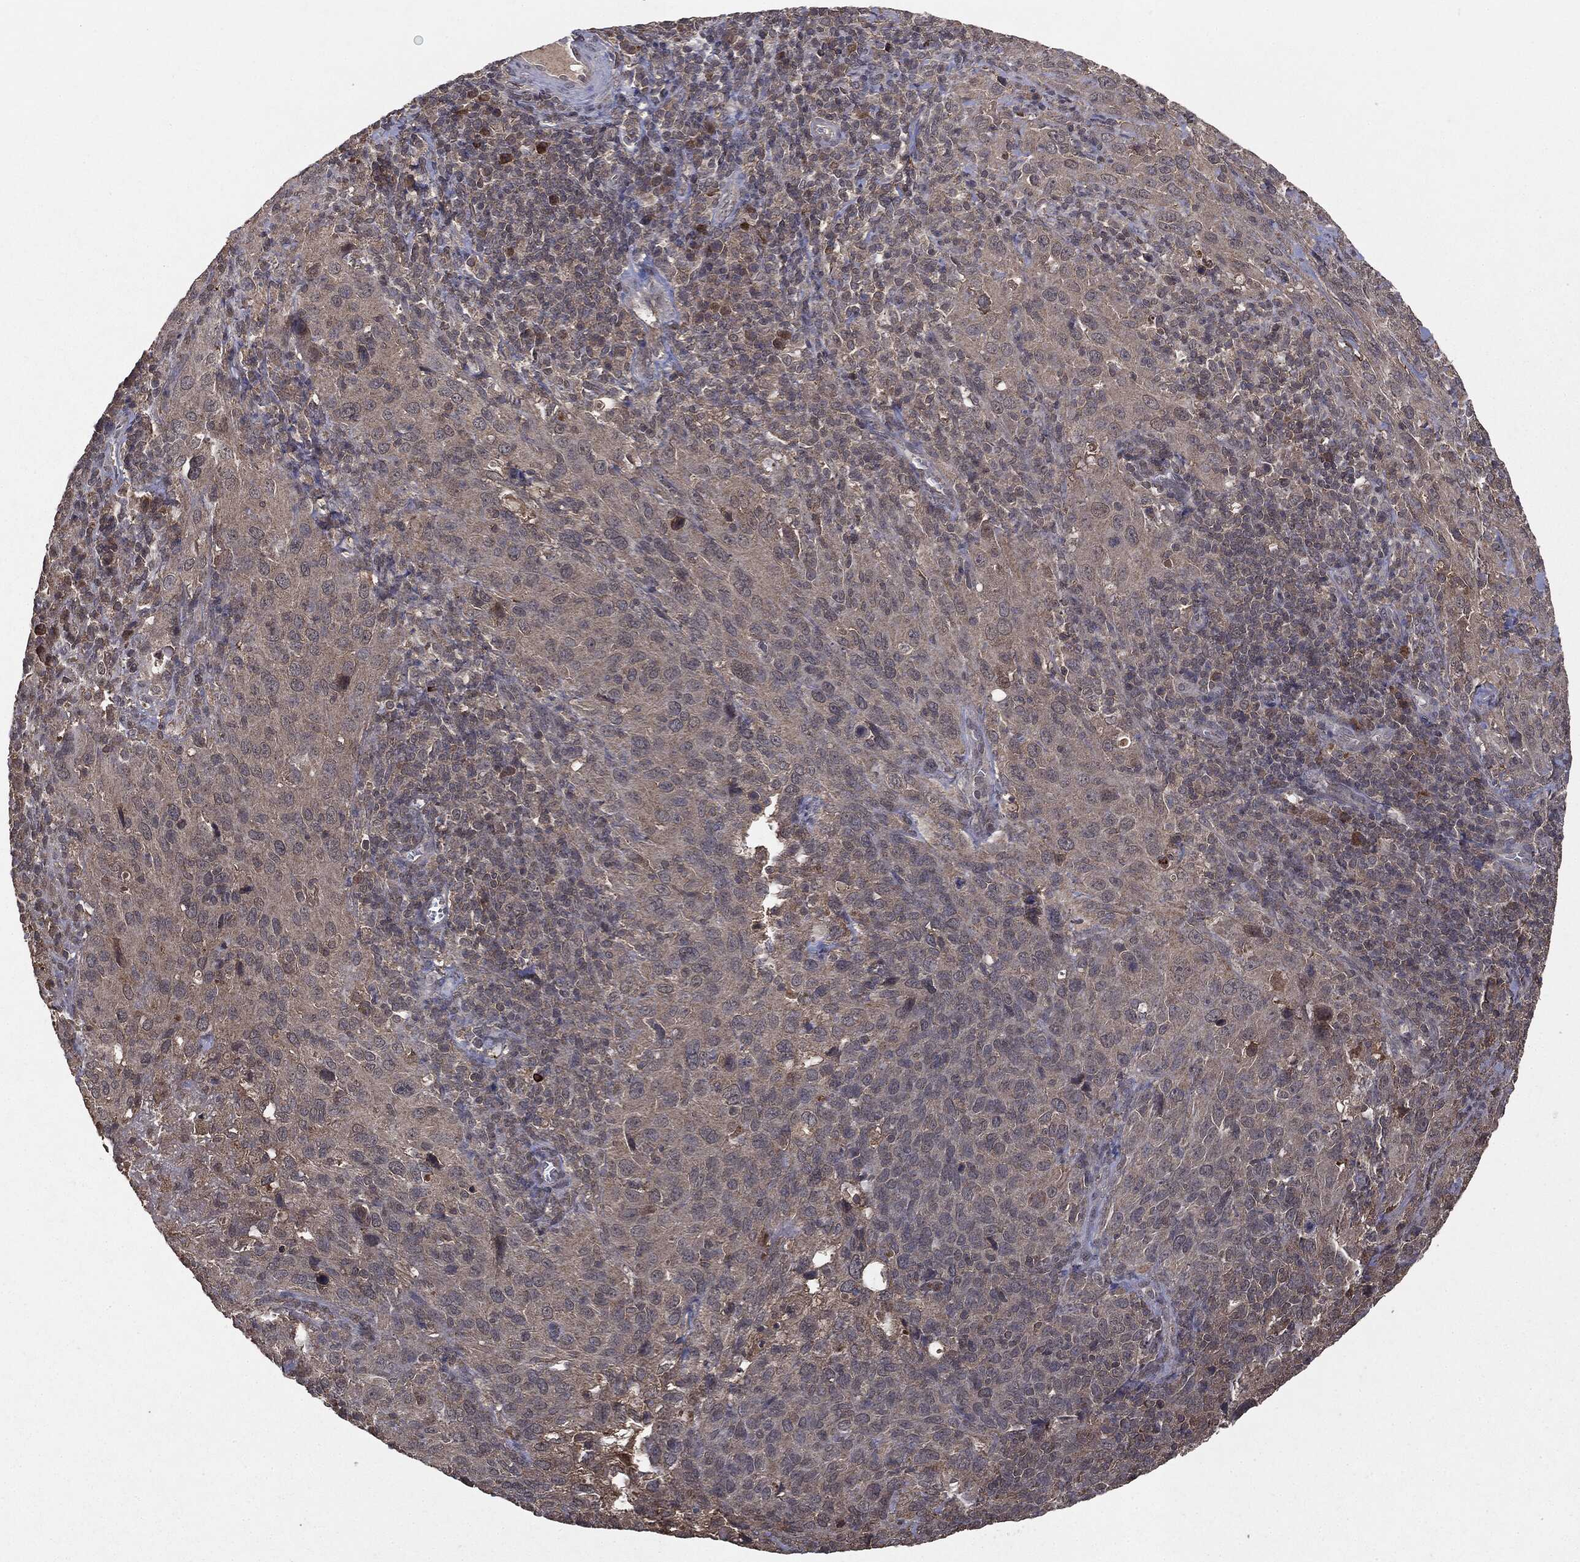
{"staining": {"intensity": "negative", "quantity": "none", "location": "none"}, "tissue": "cervical cancer", "cell_type": "Tumor cells", "image_type": "cancer", "snomed": [{"axis": "morphology", "description": "Squamous cell carcinoma, NOS"}, {"axis": "topography", "description": "Cervix"}], "caption": "Immunohistochemical staining of human cervical squamous cell carcinoma displays no significant expression in tumor cells.", "gene": "MTOR", "patient": {"sex": "female", "age": 51}}